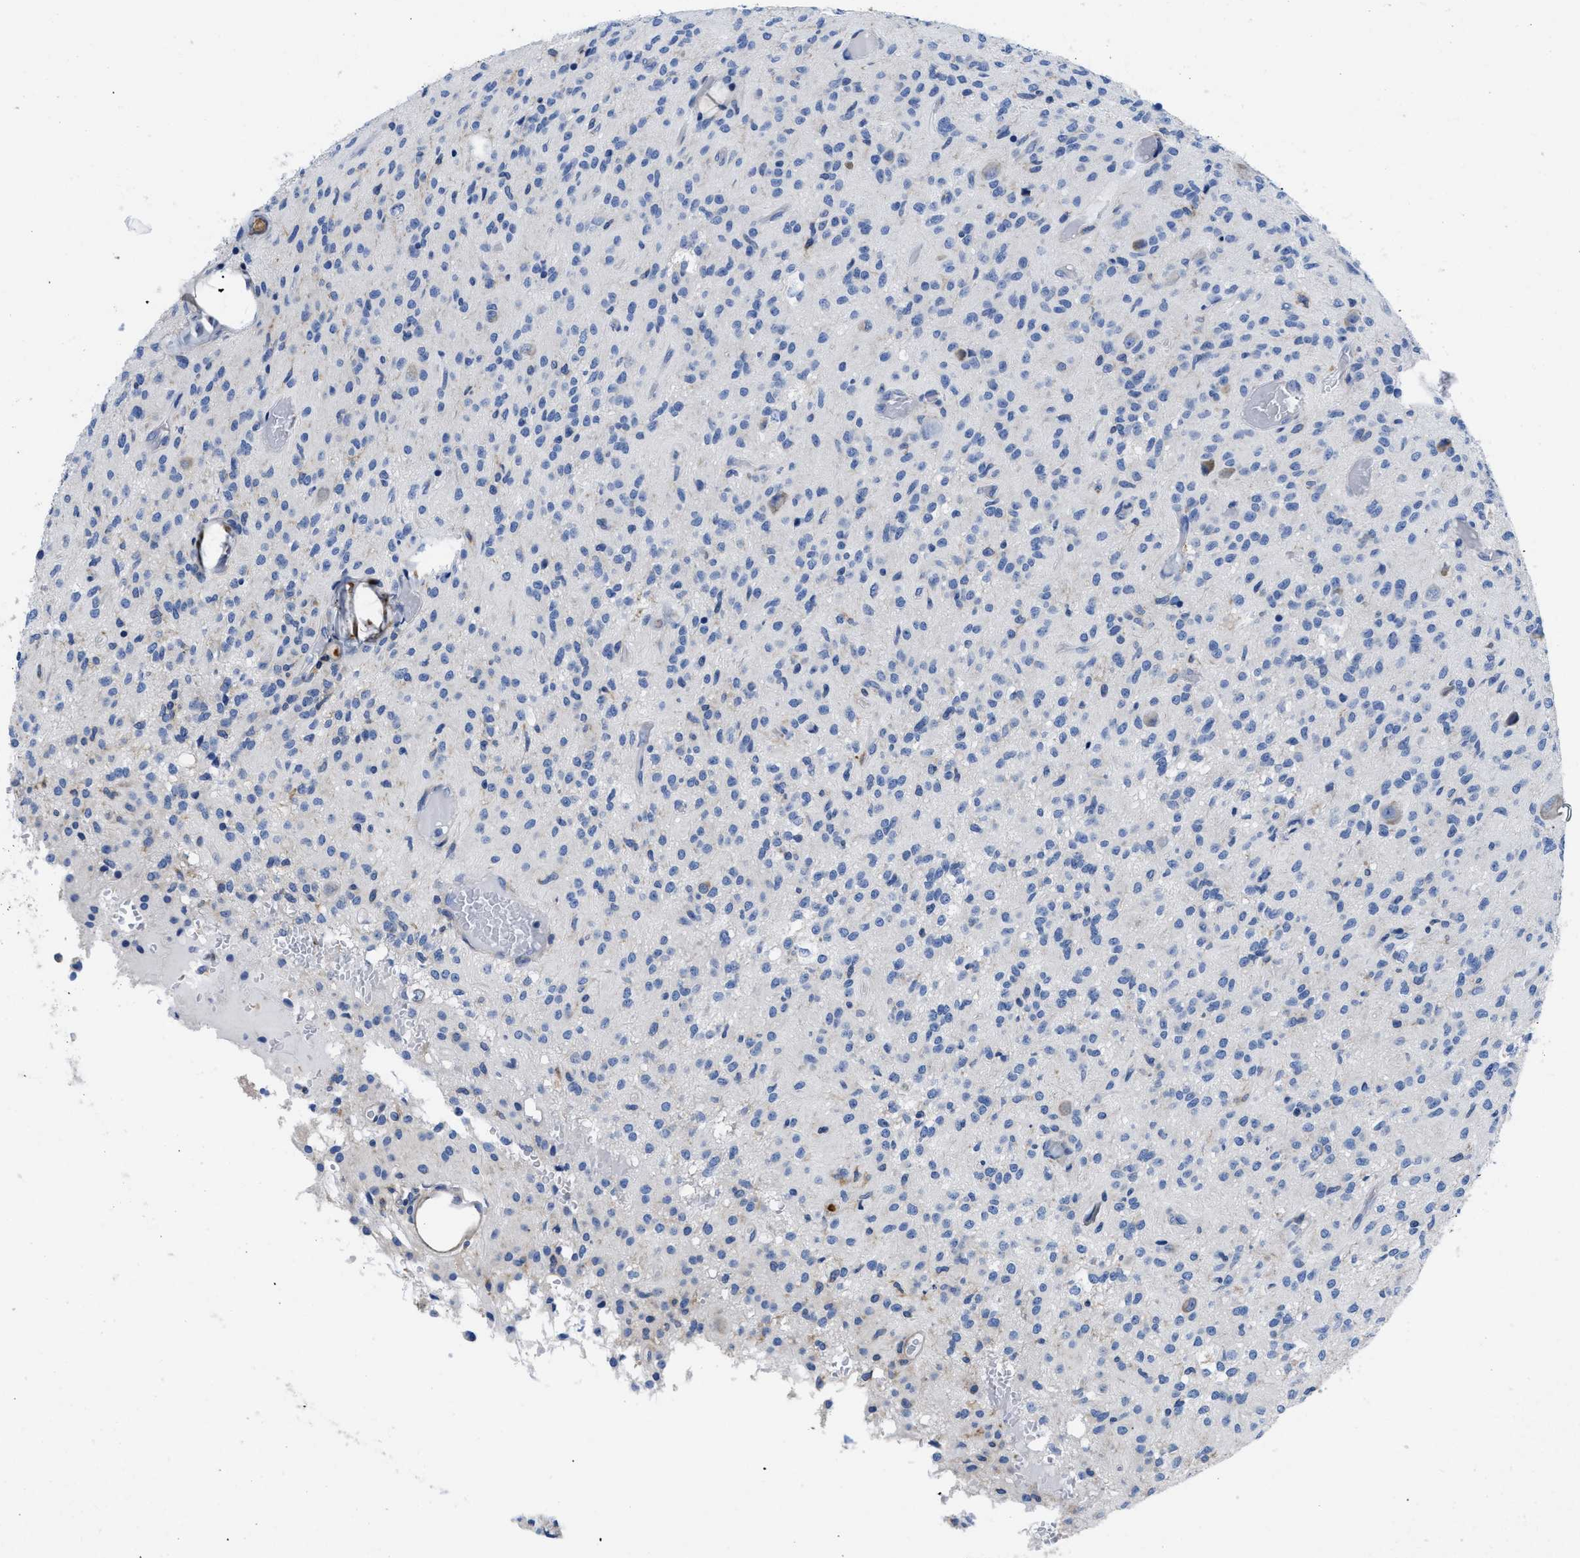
{"staining": {"intensity": "negative", "quantity": "none", "location": "none"}, "tissue": "glioma", "cell_type": "Tumor cells", "image_type": "cancer", "snomed": [{"axis": "morphology", "description": "Glioma, malignant, High grade"}, {"axis": "topography", "description": "Brain"}], "caption": "Human malignant high-grade glioma stained for a protein using immunohistochemistry (IHC) demonstrates no staining in tumor cells.", "gene": "HLA-DPA1", "patient": {"sex": "female", "age": 59}}